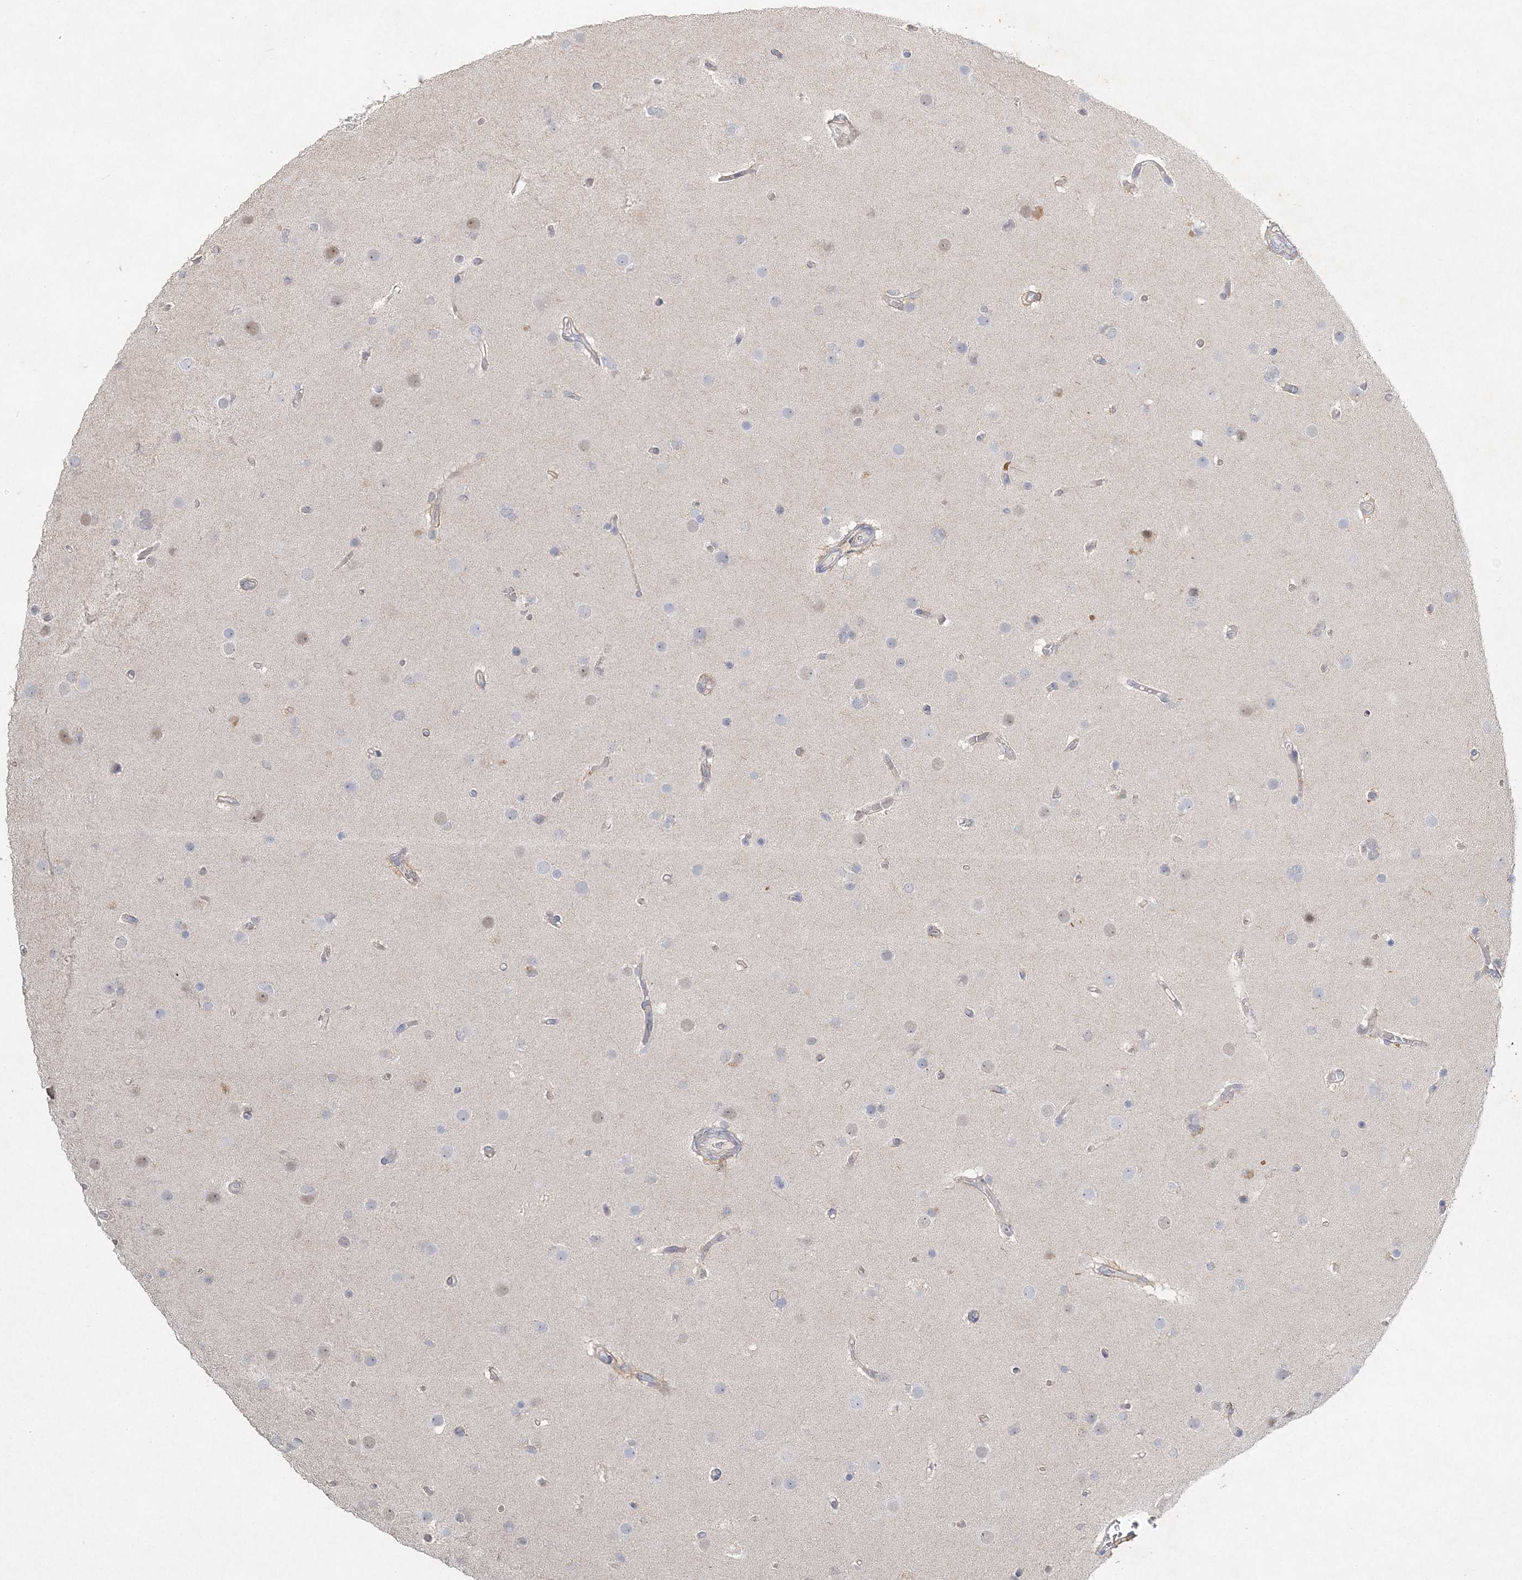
{"staining": {"intensity": "negative", "quantity": "none", "location": "none"}, "tissue": "glioma", "cell_type": "Tumor cells", "image_type": "cancer", "snomed": [{"axis": "morphology", "description": "Glioma, malignant, High grade"}, {"axis": "topography", "description": "Cerebral cortex"}], "caption": "IHC photomicrograph of glioma stained for a protein (brown), which displays no expression in tumor cells. The staining was performed using DAB to visualize the protein expression in brown, while the nuclei were stained in blue with hematoxylin (Magnification: 20x).", "gene": "MAT2B", "patient": {"sex": "female", "age": 36}}